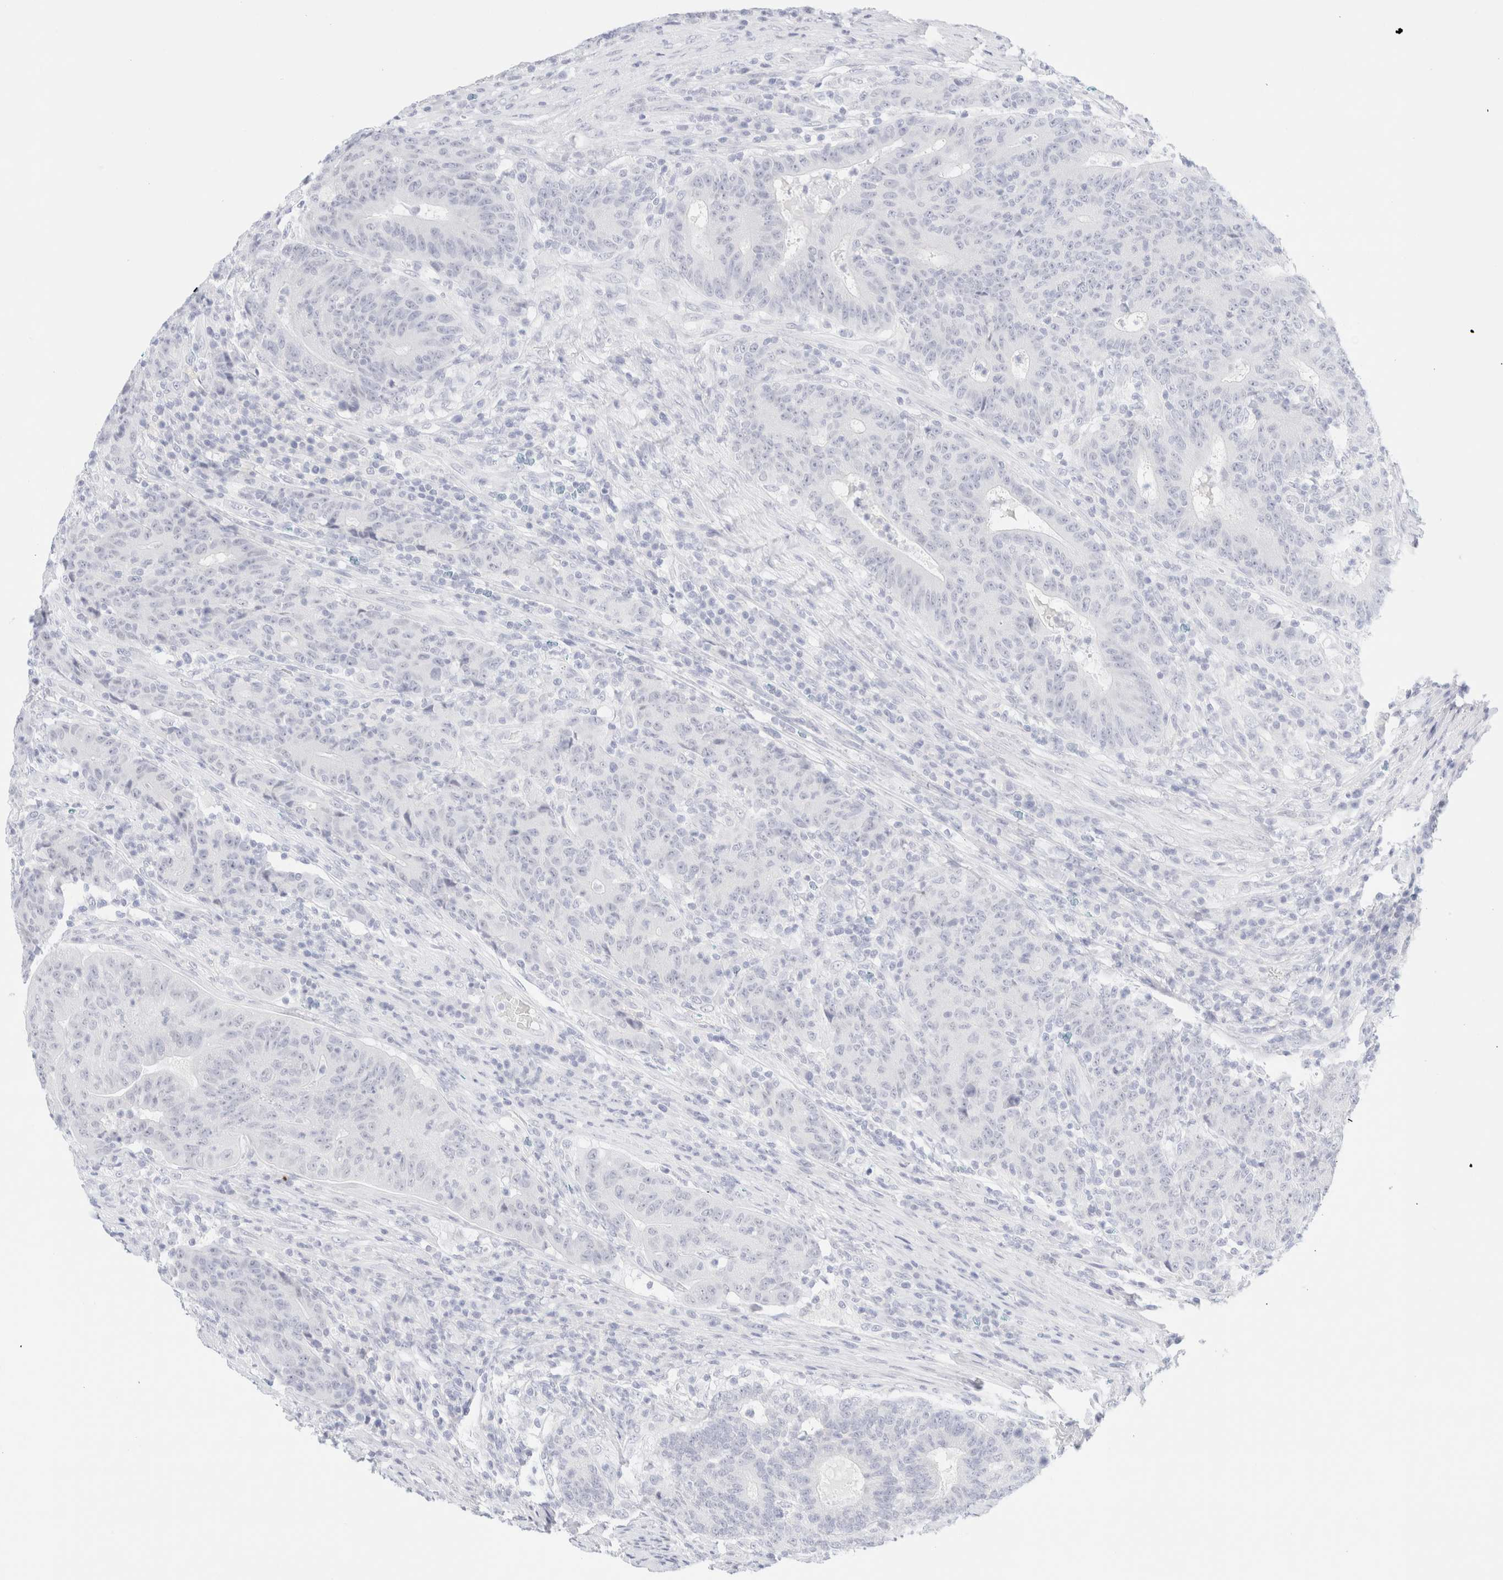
{"staining": {"intensity": "negative", "quantity": "none", "location": "none"}, "tissue": "colorectal cancer", "cell_type": "Tumor cells", "image_type": "cancer", "snomed": [{"axis": "morphology", "description": "Normal tissue, NOS"}, {"axis": "morphology", "description": "Adenocarcinoma, NOS"}, {"axis": "topography", "description": "Colon"}], "caption": "Protein analysis of colorectal adenocarcinoma shows no significant staining in tumor cells.", "gene": "KRT15", "patient": {"sex": "female", "age": 75}}